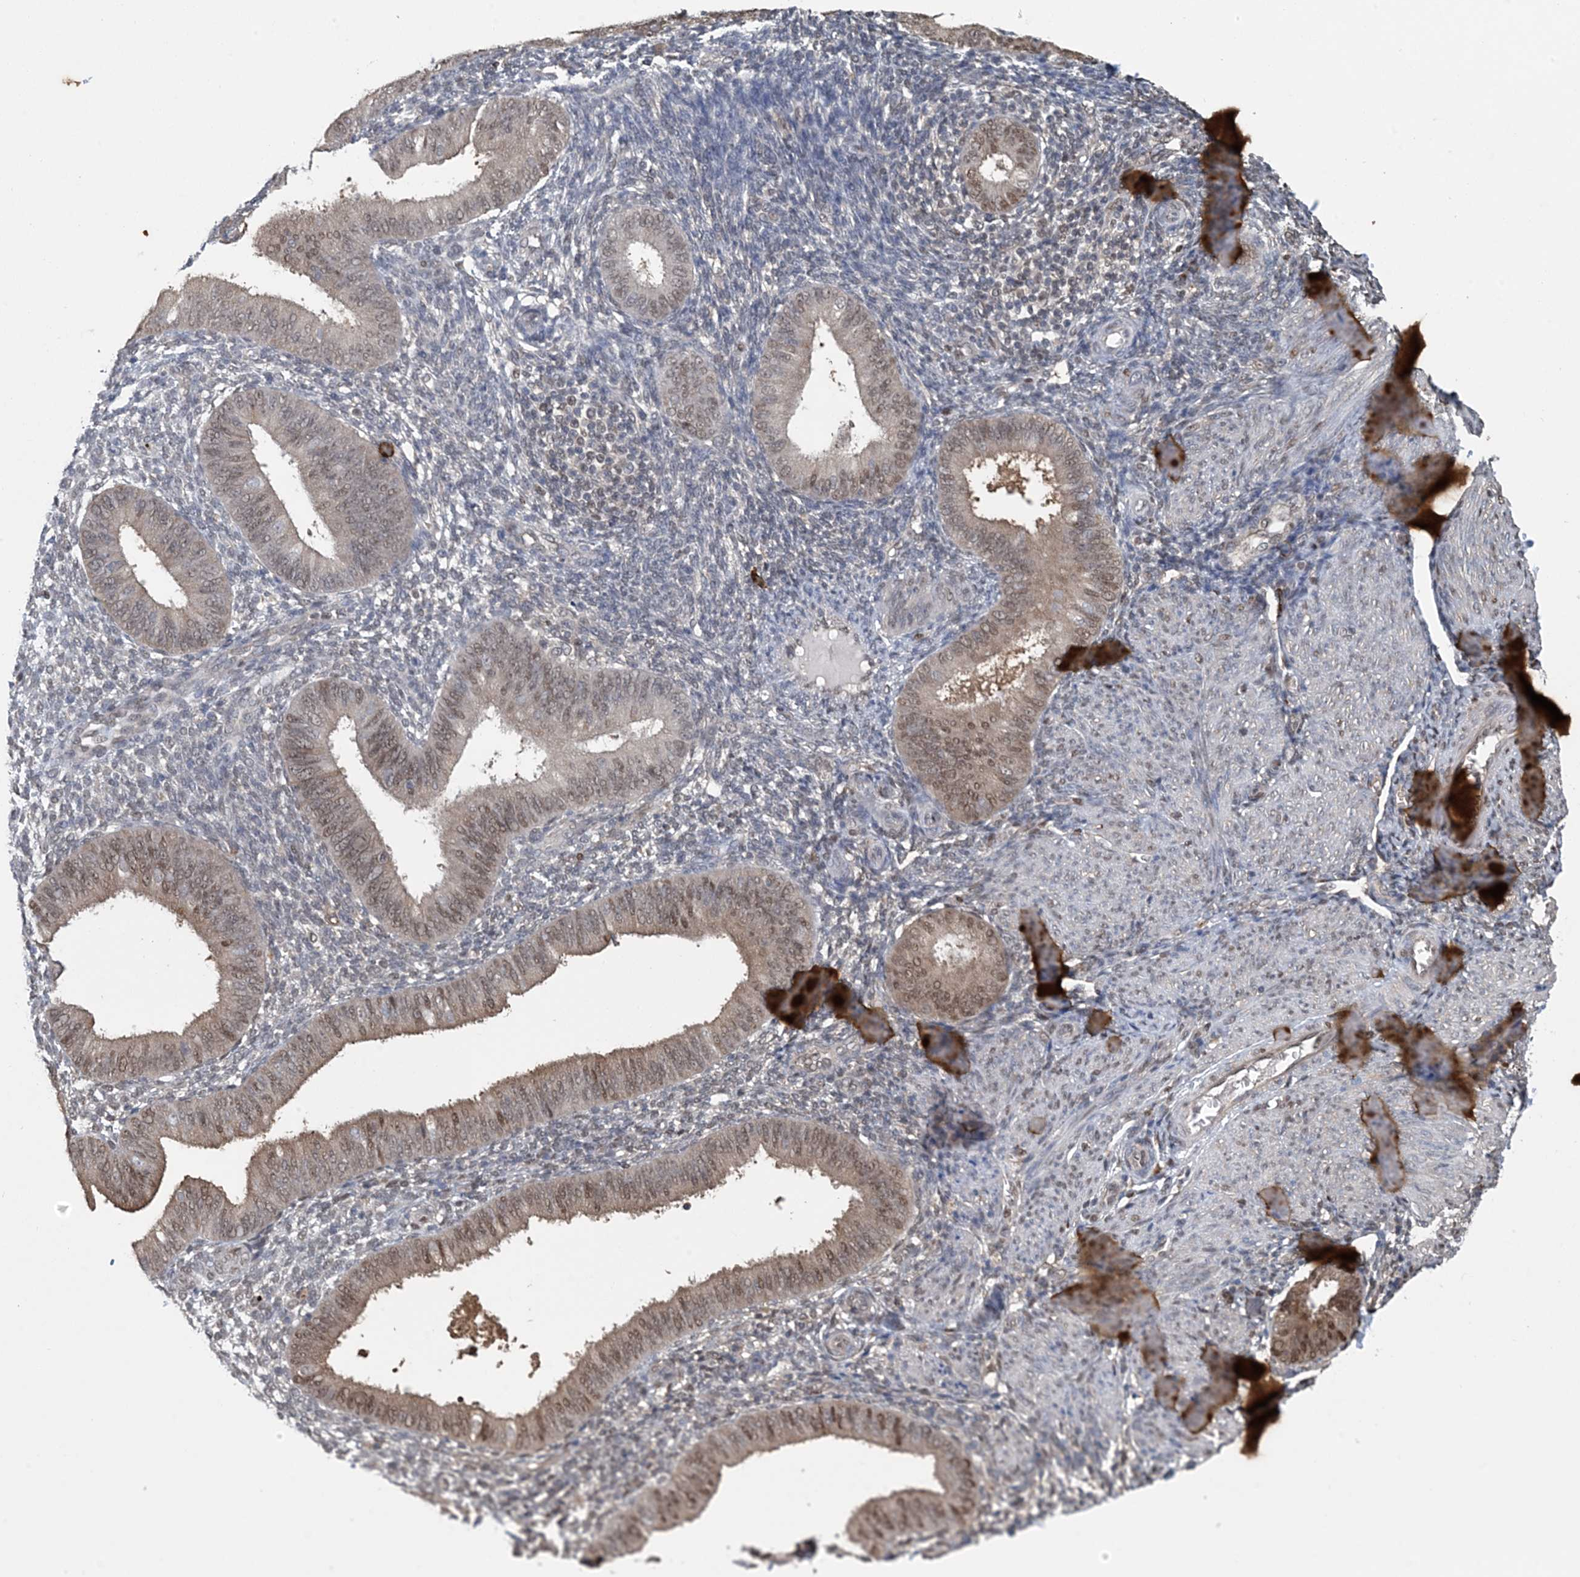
{"staining": {"intensity": "weak", "quantity": "<25%", "location": "nuclear"}, "tissue": "endometrium", "cell_type": "Cells in endometrial stroma", "image_type": "normal", "snomed": [{"axis": "morphology", "description": "Normal tissue, NOS"}, {"axis": "topography", "description": "Uterus"}, {"axis": "topography", "description": "Endometrium"}], "caption": "This image is of normal endometrium stained with immunohistochemistry (IHC) to label a protein in brown with the nuclei are counter-stained blue. There is no expression in cells in endometrial stroma.", "gene": "HIKESHI", "patient": {"sex": "female", "age": 48}}